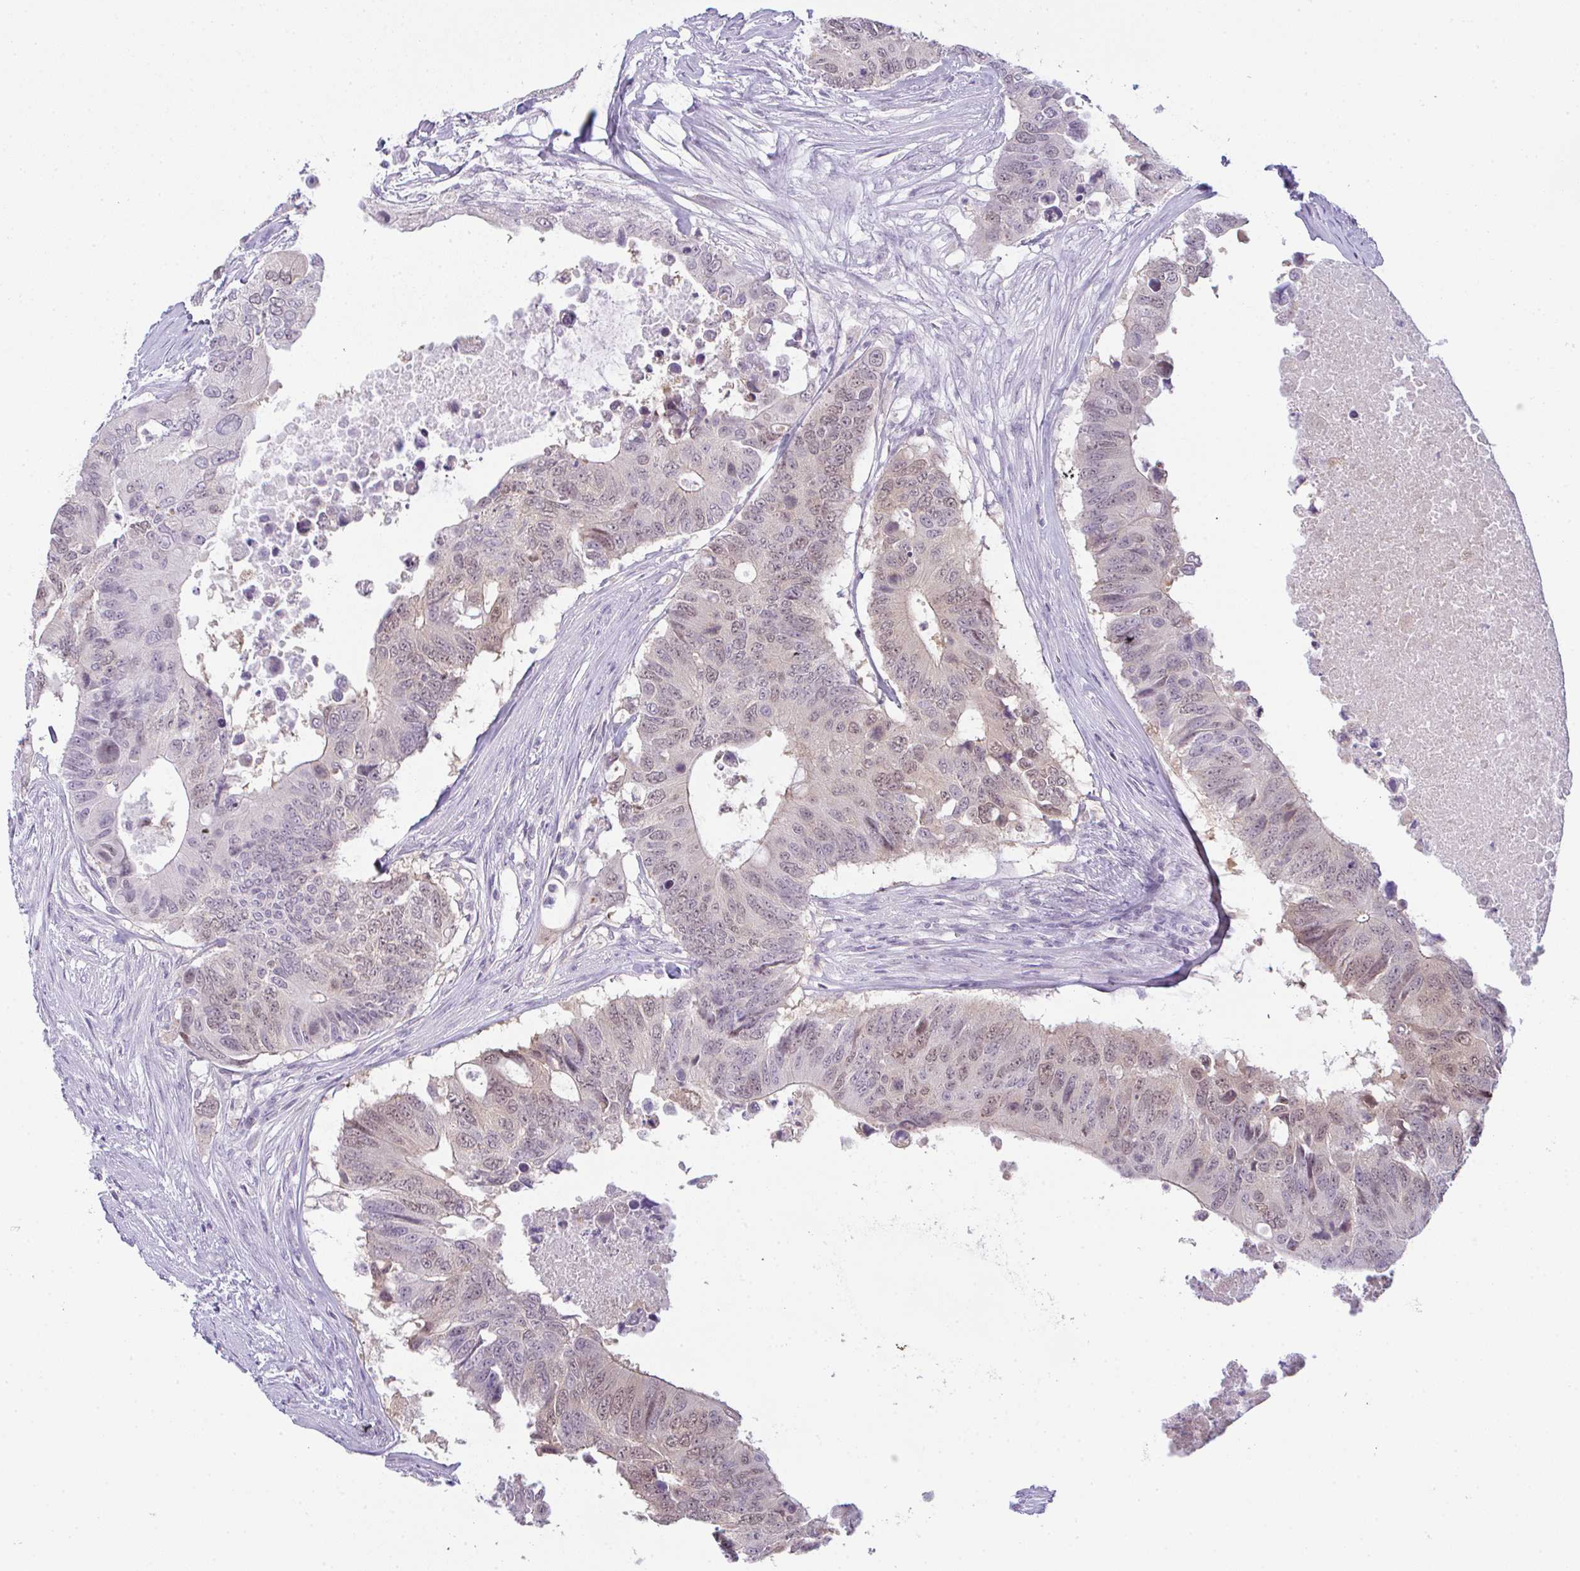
{"staining": {"intensity": "weak", "quantity": "<25%", "location": "nuclear"}, "tissue": "colorectal cancer", "cell_type": "Tumor cells", "image_type": "cancer", "snomed": [{"axis": "morphology", "description": "Adenocarcinoma, NOS"}, {"axis": "topography", "description": "Colon"}], "caption": "This is an IHC histopathology image of colorectal cancer (adenocarcinoma). There is no expression in tumor cells.", "gene": "CSE1L", "patient": {"sex": "male", "age": 71}}